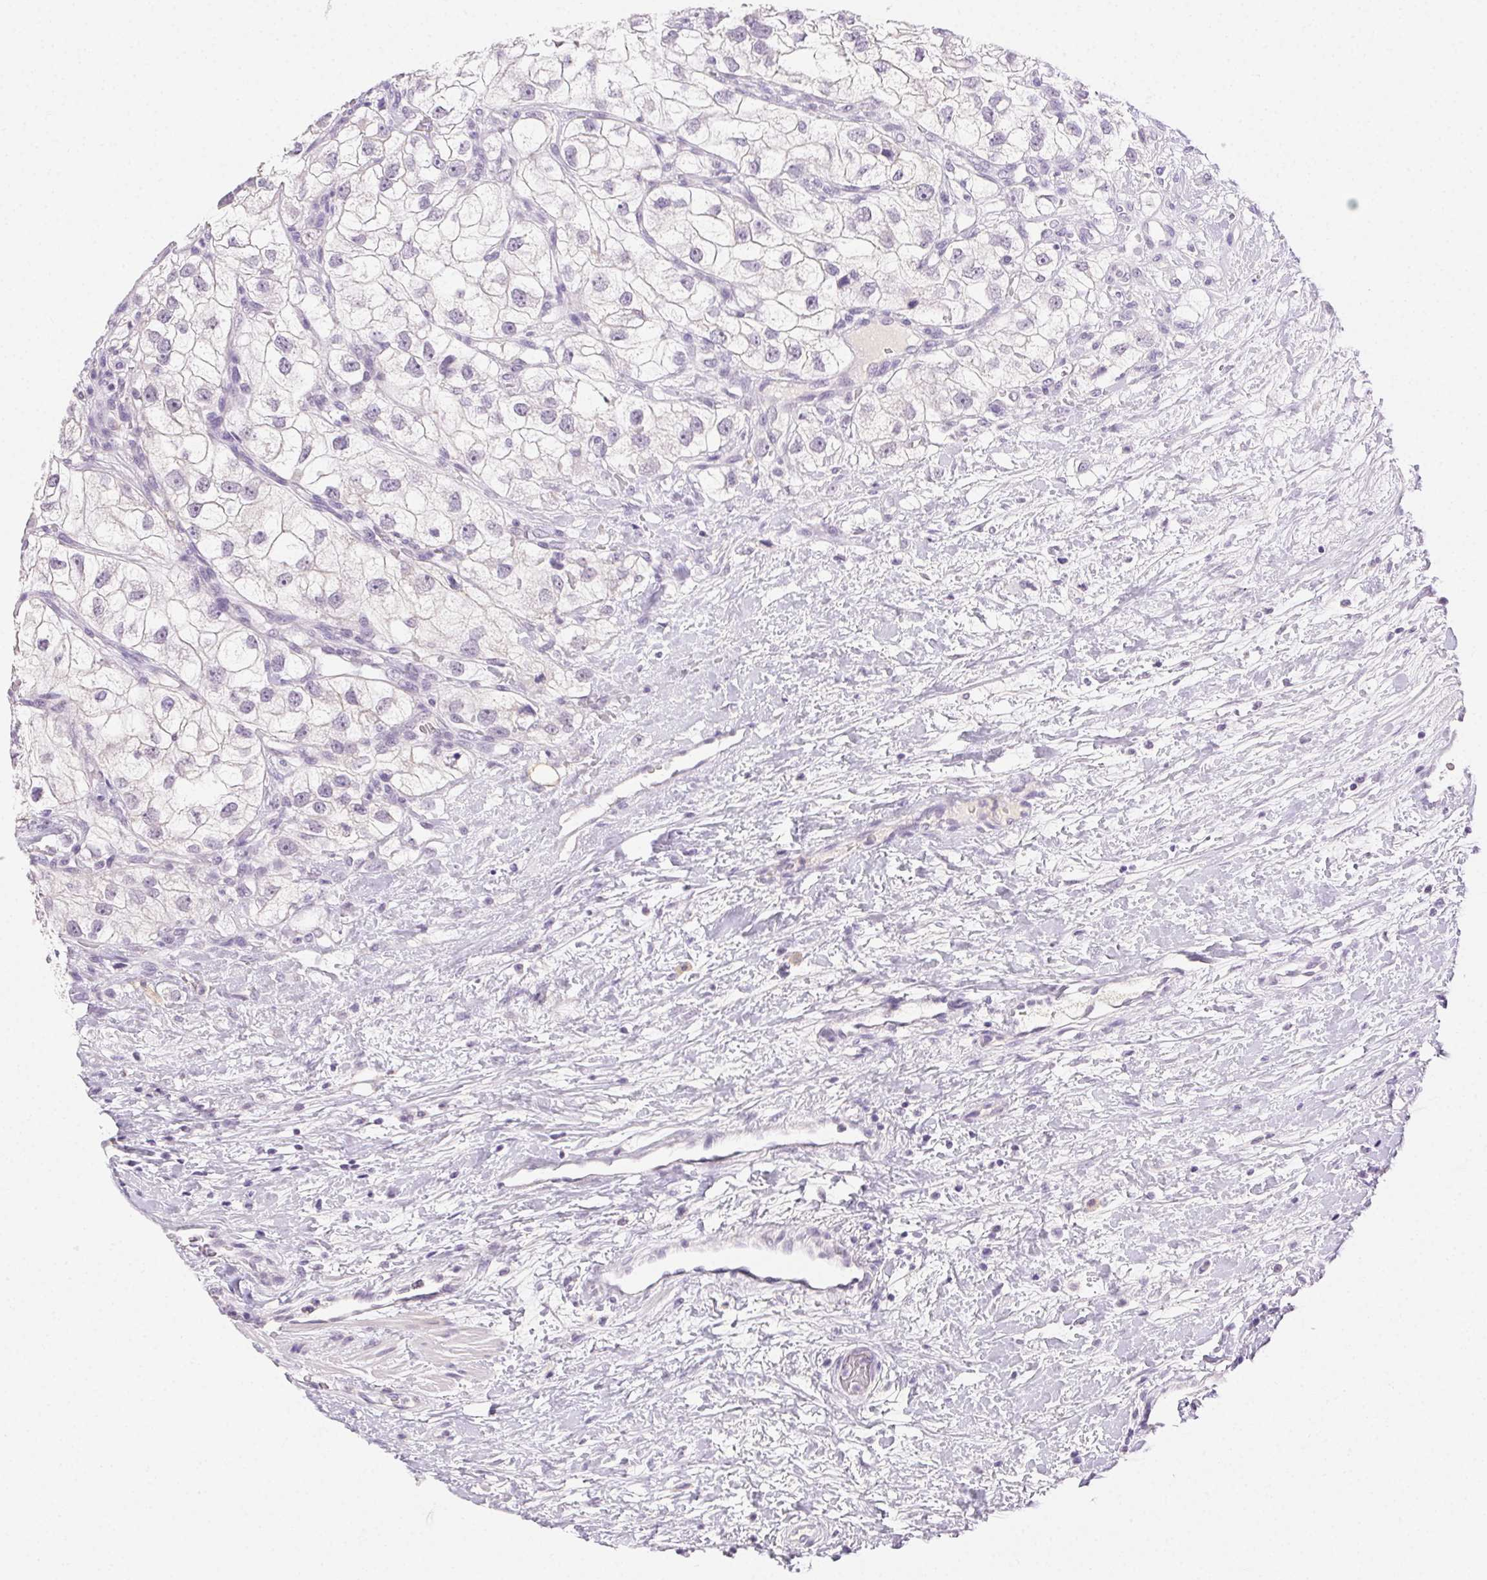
{"staining": {"intensity": "negative", "quantity": "none", "location": "none"}, "tissue": "renal cancer", "cell_type": "Tumor cells", "image_type": "cancer", "snomed": [{"axis": "morphology", "description": "Adenocarcinoma, NOS"}, {"axis": "topography", "description": "Kidney"}], "caption": "Protein analysis of renal adenocarcinoma demonstrates no significant expression in tumor cells.", "gene": "CLDN10", "patient": {"sex": "male", "age": 59}}